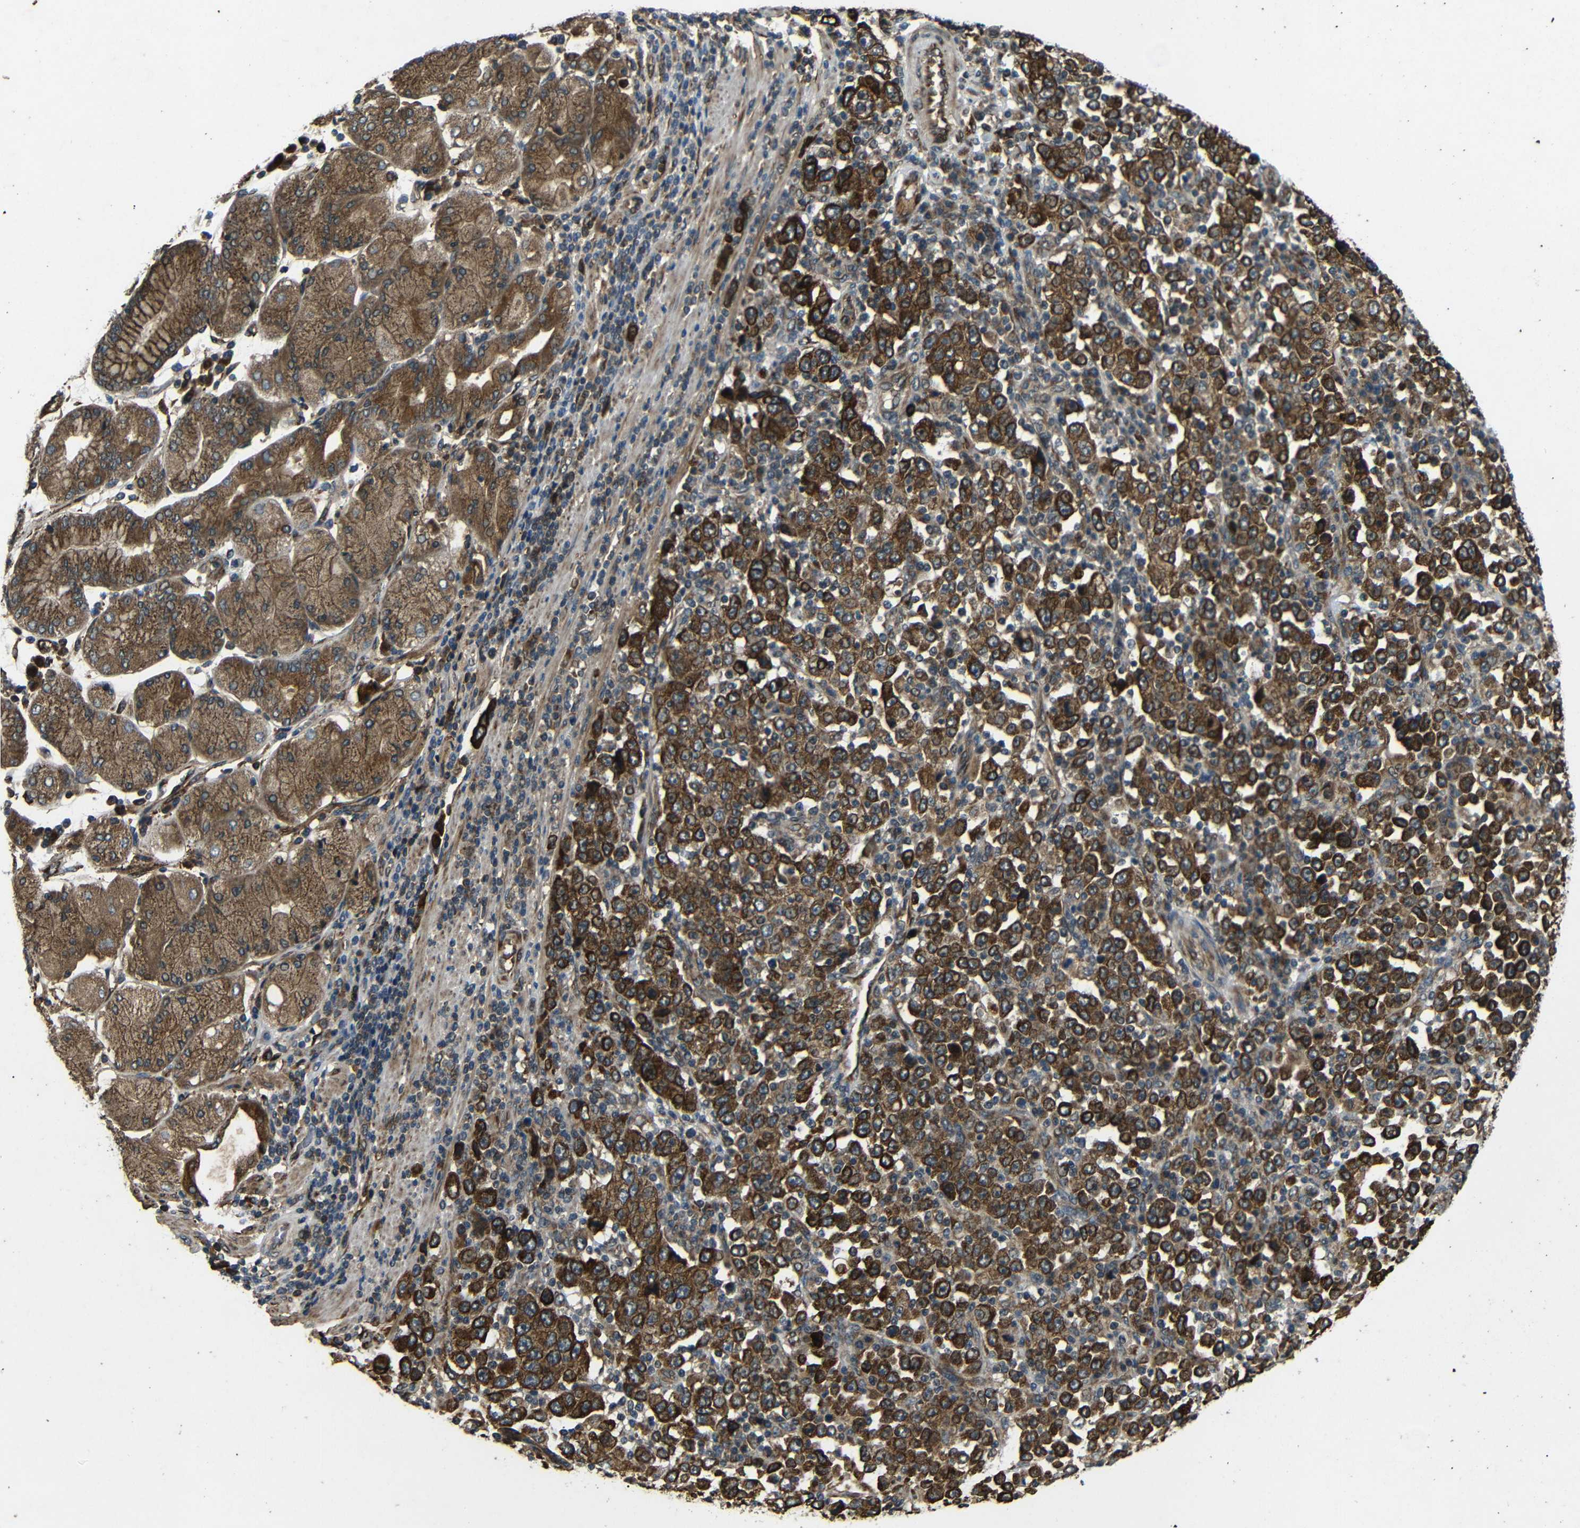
{"staining": {"intensity": "strong", "quantity": ">75%", "location": "cytoplasmic/membranous"}, "tissue": "stomach cancer", "cell_type": "Tumor cells", "image_type": "cancer", "snomed": [{"axis": "morphology", "description": "Normal tissue, NOS"}, {"axis": "morphology", "description": "Adenocarcinoma, NOS"}, {"axis": "topography", "description": "Stomach, upper"}, {"axis": "topography", "description": "Stomach"}], "caption": "Immunohistochemical staining of human stomach cancer demonstrates strong cytoplasmic/membranous protein staining in approximately >75% of tumor cells.", "gene": "TRPC1", "patient": {"sex": "male", "age": 59}}